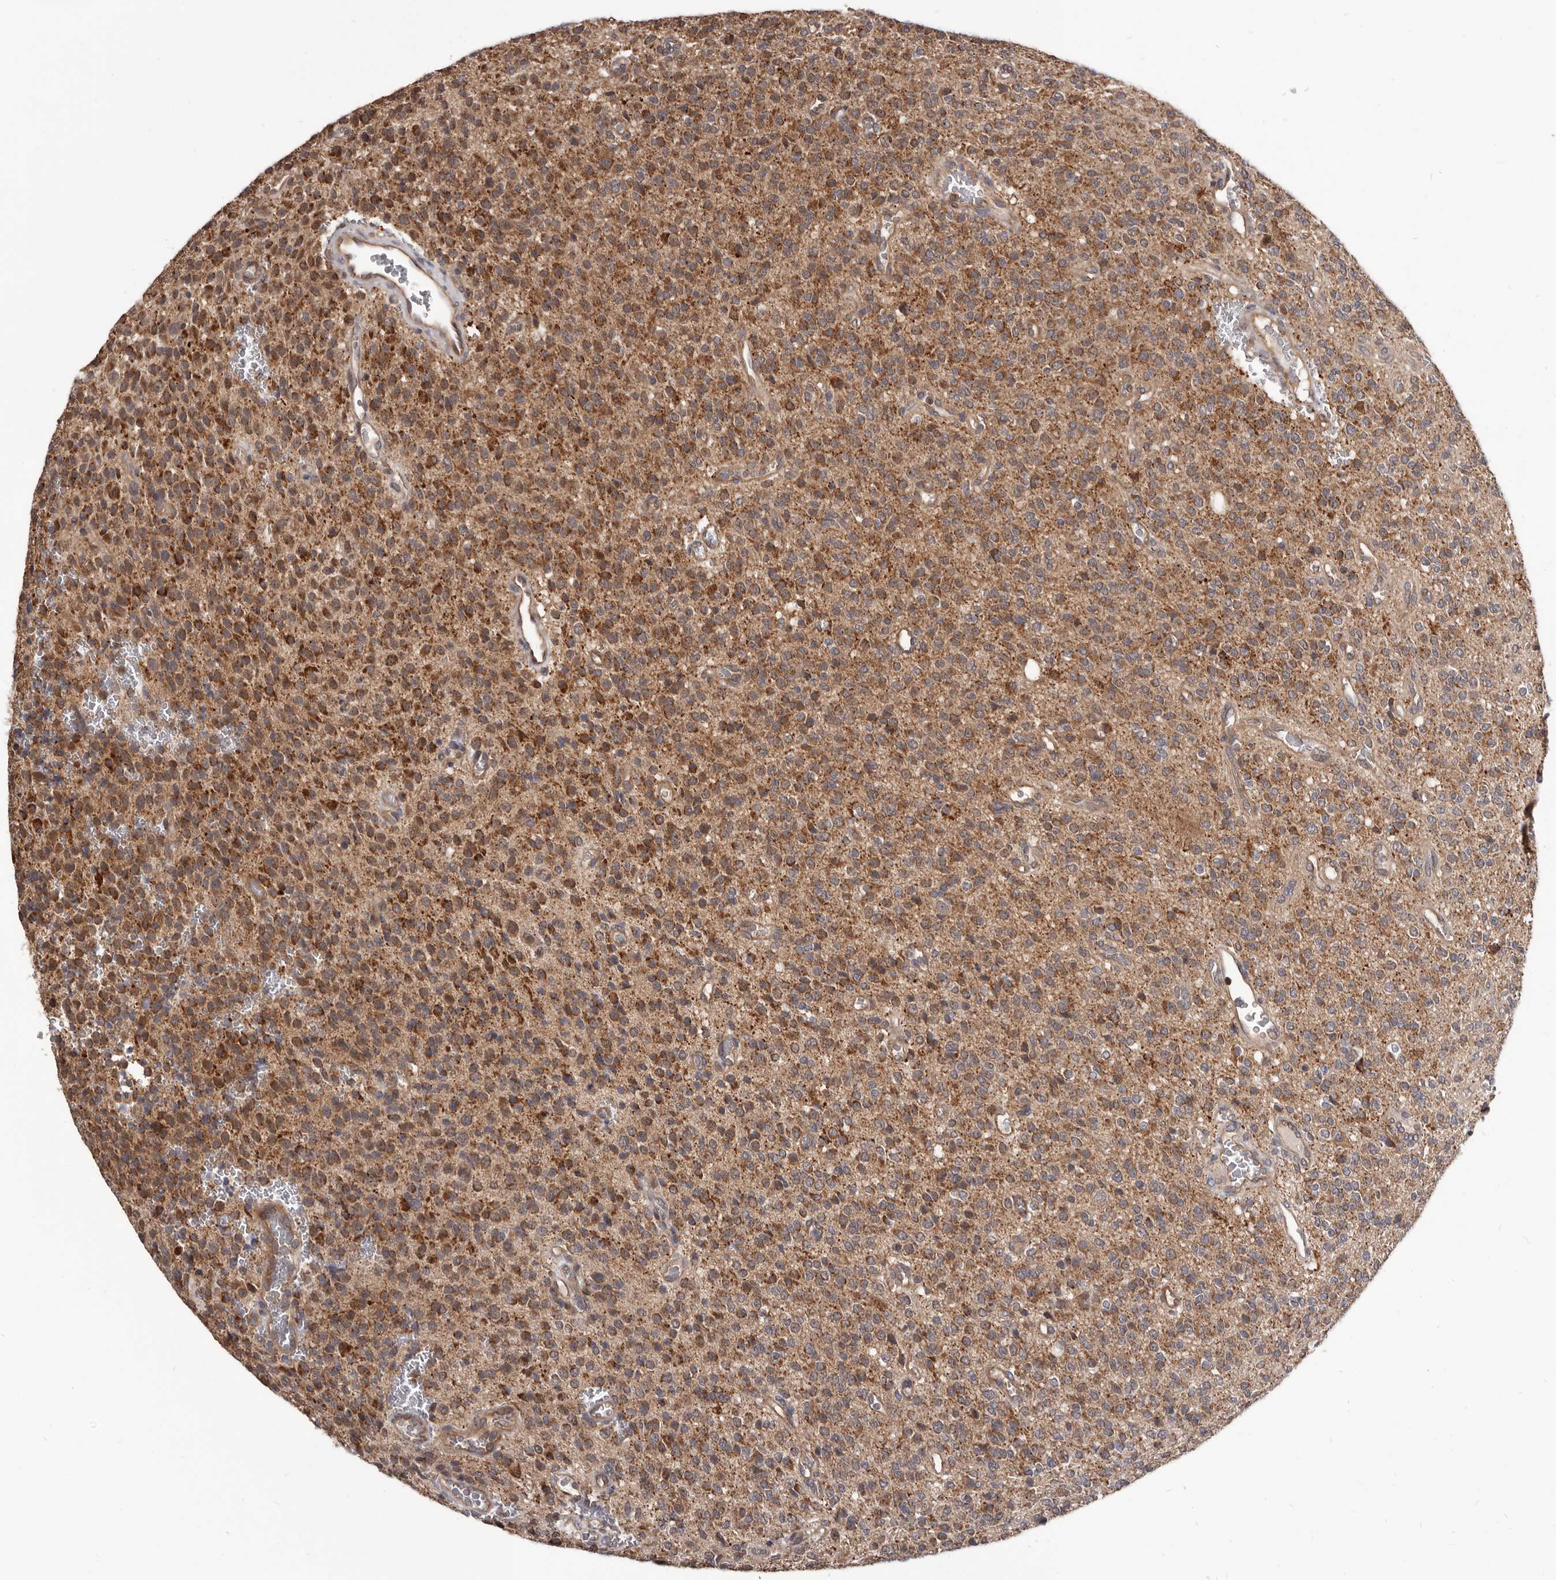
{"staining": {"intensity": "moderate", "quantity": ">75%", "location": "cytoplasmic/membranous"}, "tissue": "glioma", "cell_type": "Tumor cells", "image_type": "cancer", "snomed": [{"axis": "morphology", "description": "Glioma, malignant, High grade"}, {"axis": "topography", "description": "Brain"}], "caption": "Brown immunohistochemical staining in human glioma exhibits moderate cytoplasmic/membranous staining in approximately >75% of tumor cells.", "gene": "MAP3K14", "patient": {"sex": "male", "age": 34}}